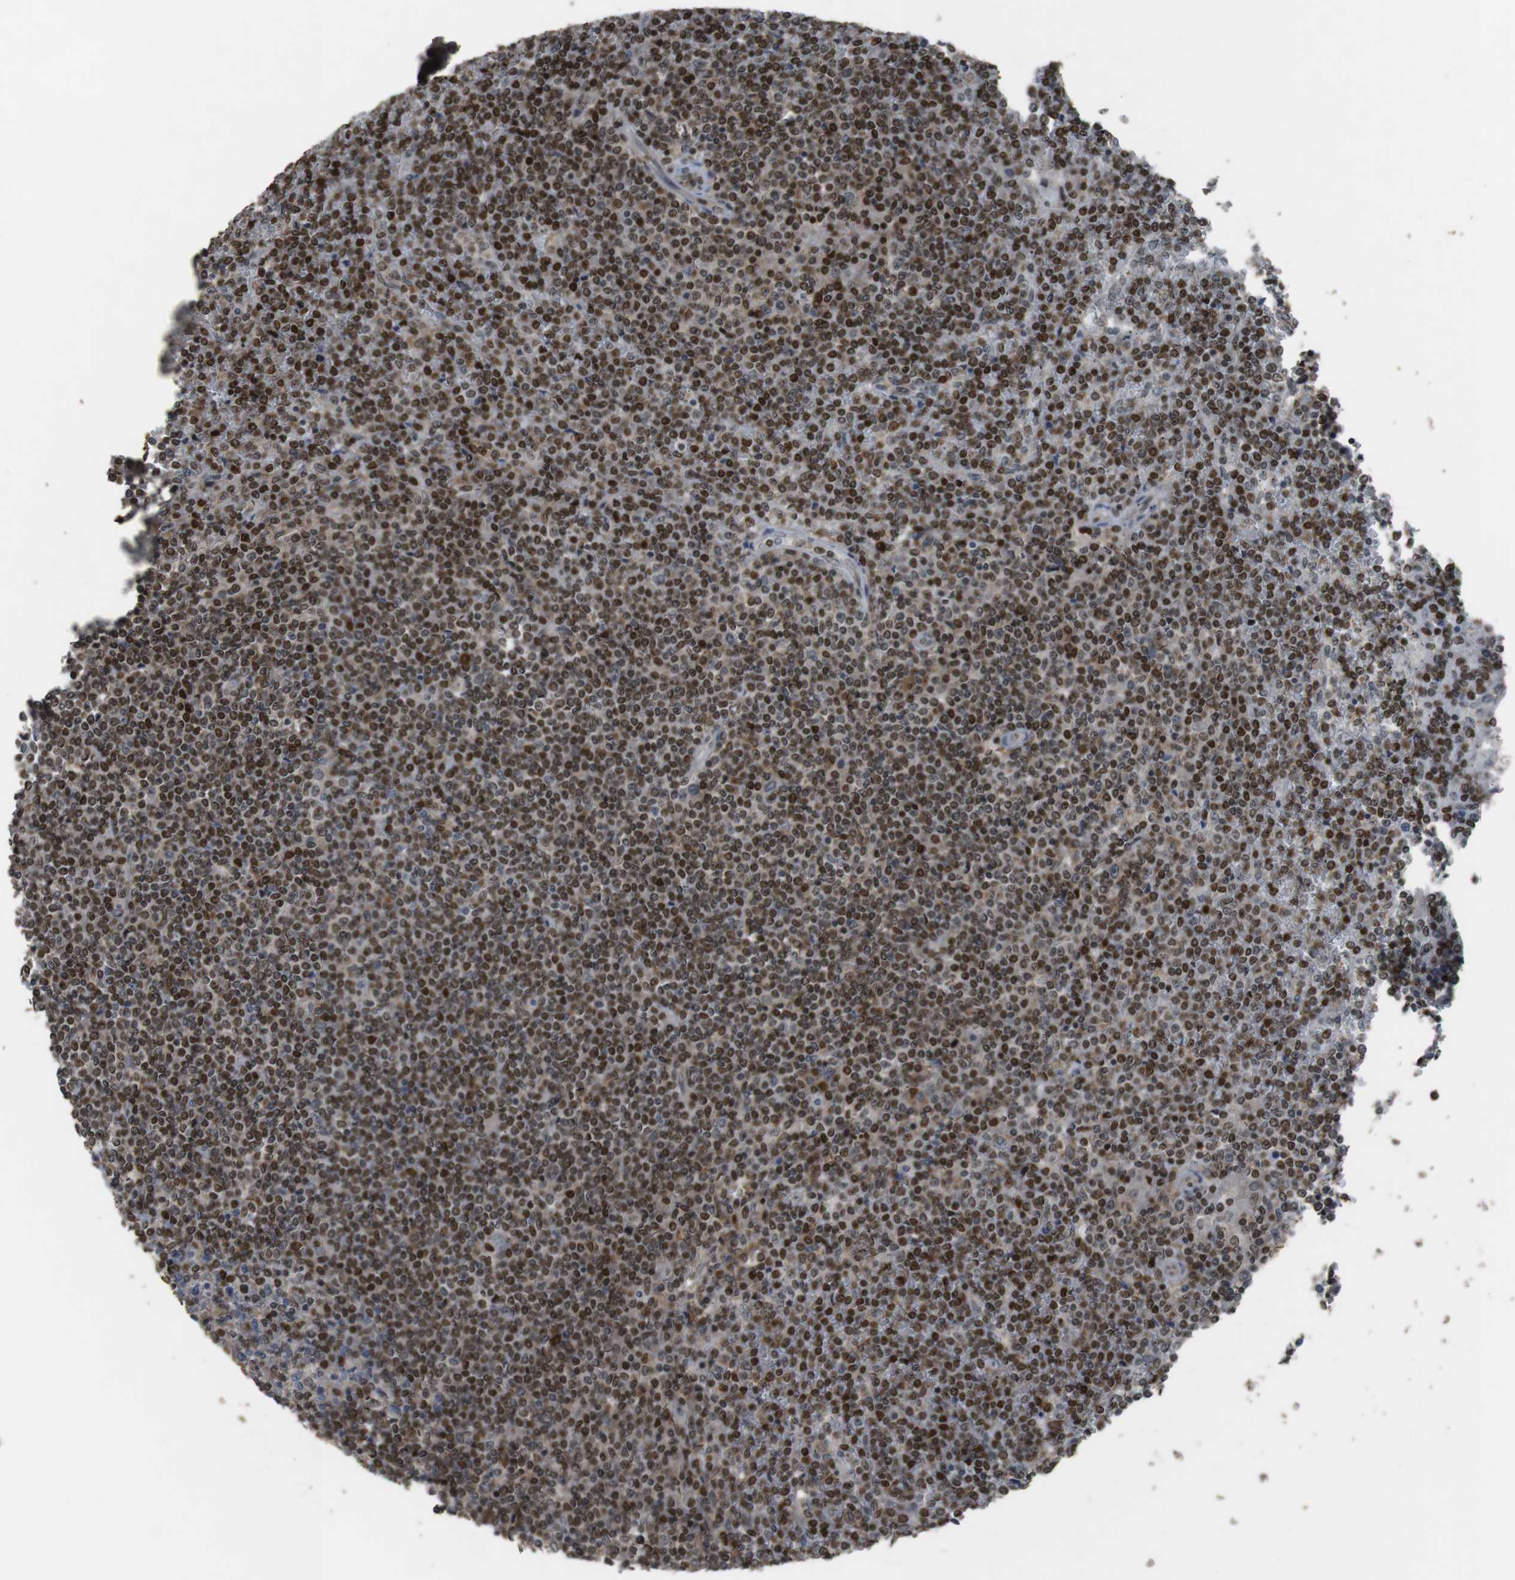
{"staining": {"intensity": "strong", "quantity": ">75%", "location": "nuclear"}, "tissue": "lymphoma", "cell_type": "Tumor cells", "image_type": "cancer", "snomed": [{"axis": "morphology", "description": "Malignant lymphoma, non-Hodgkin's type, Low grade"}, {"axis": "topography", "description": "Spleen"}], "caption": "An immunohistochemistry (IHC) micrograph of neoplastic tissue is shown. Protein staining in brown highlights strong nuclear positivity in lymphoma within tumor cells.", "gene": "SUB1", "patient": {"sex": "female", "age": 19}}